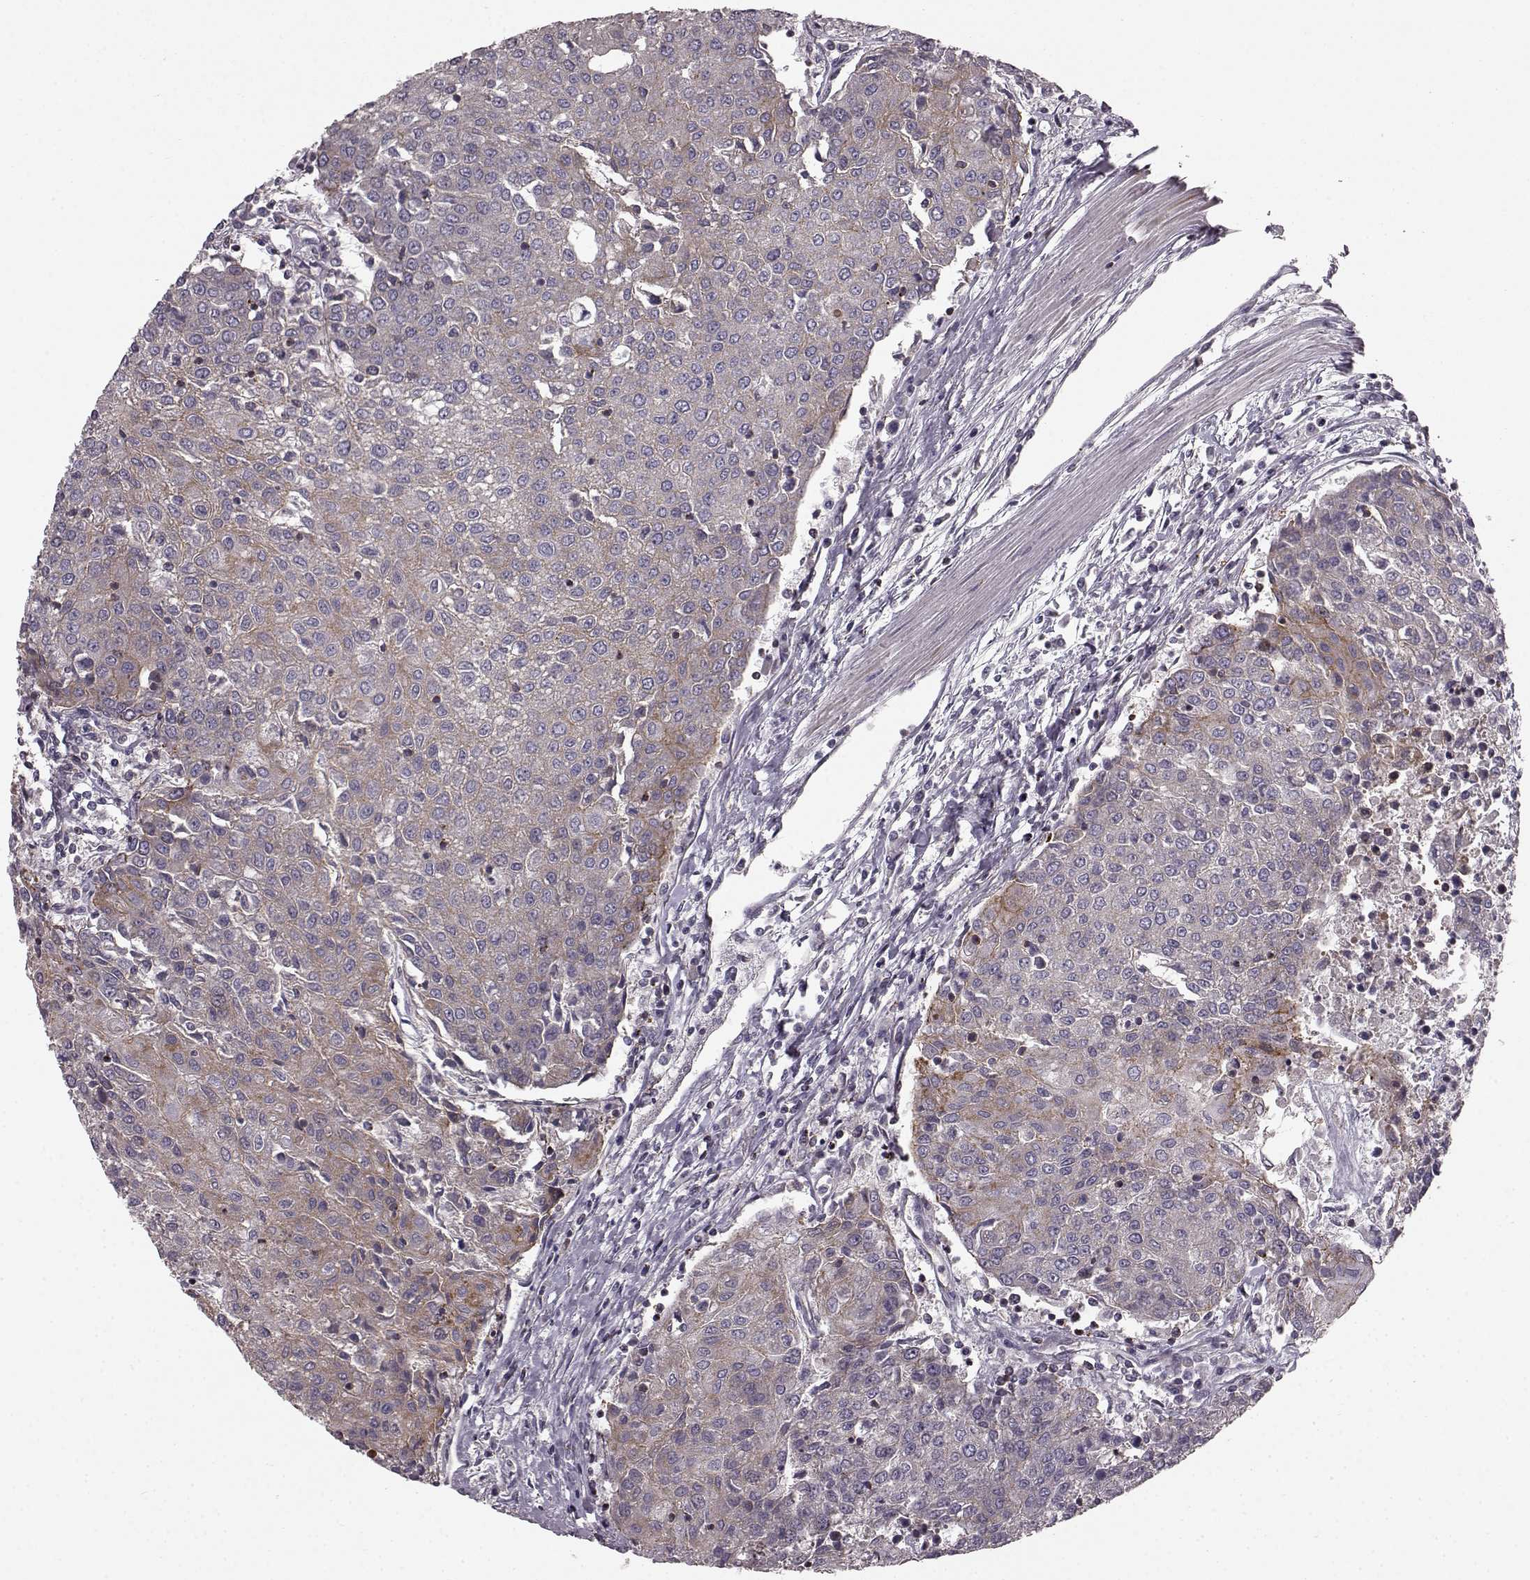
{"staining": {"intensity": "weak", "quantity": "<25%", "location": "cytoplasmic/membranous"}, "tissue": "urothelial cancer", "cell_type": "Tumor cells", "image_type": "cancer", "snomed": [{"axis": "morphology", "description": "Urothelial carcinoma, High grade"}, {"axis": "topography", "description": "Urinary bladder"}], "caption": "High magnification brightfield microscopy of high-grade urothelial carcinoma stained with DAB (brown) and counterstained with hematoxylin (blue): tumor cells show no significant staining.", "gene": "SLC22A18", "patient": {"sex": "female", "age": 85}}